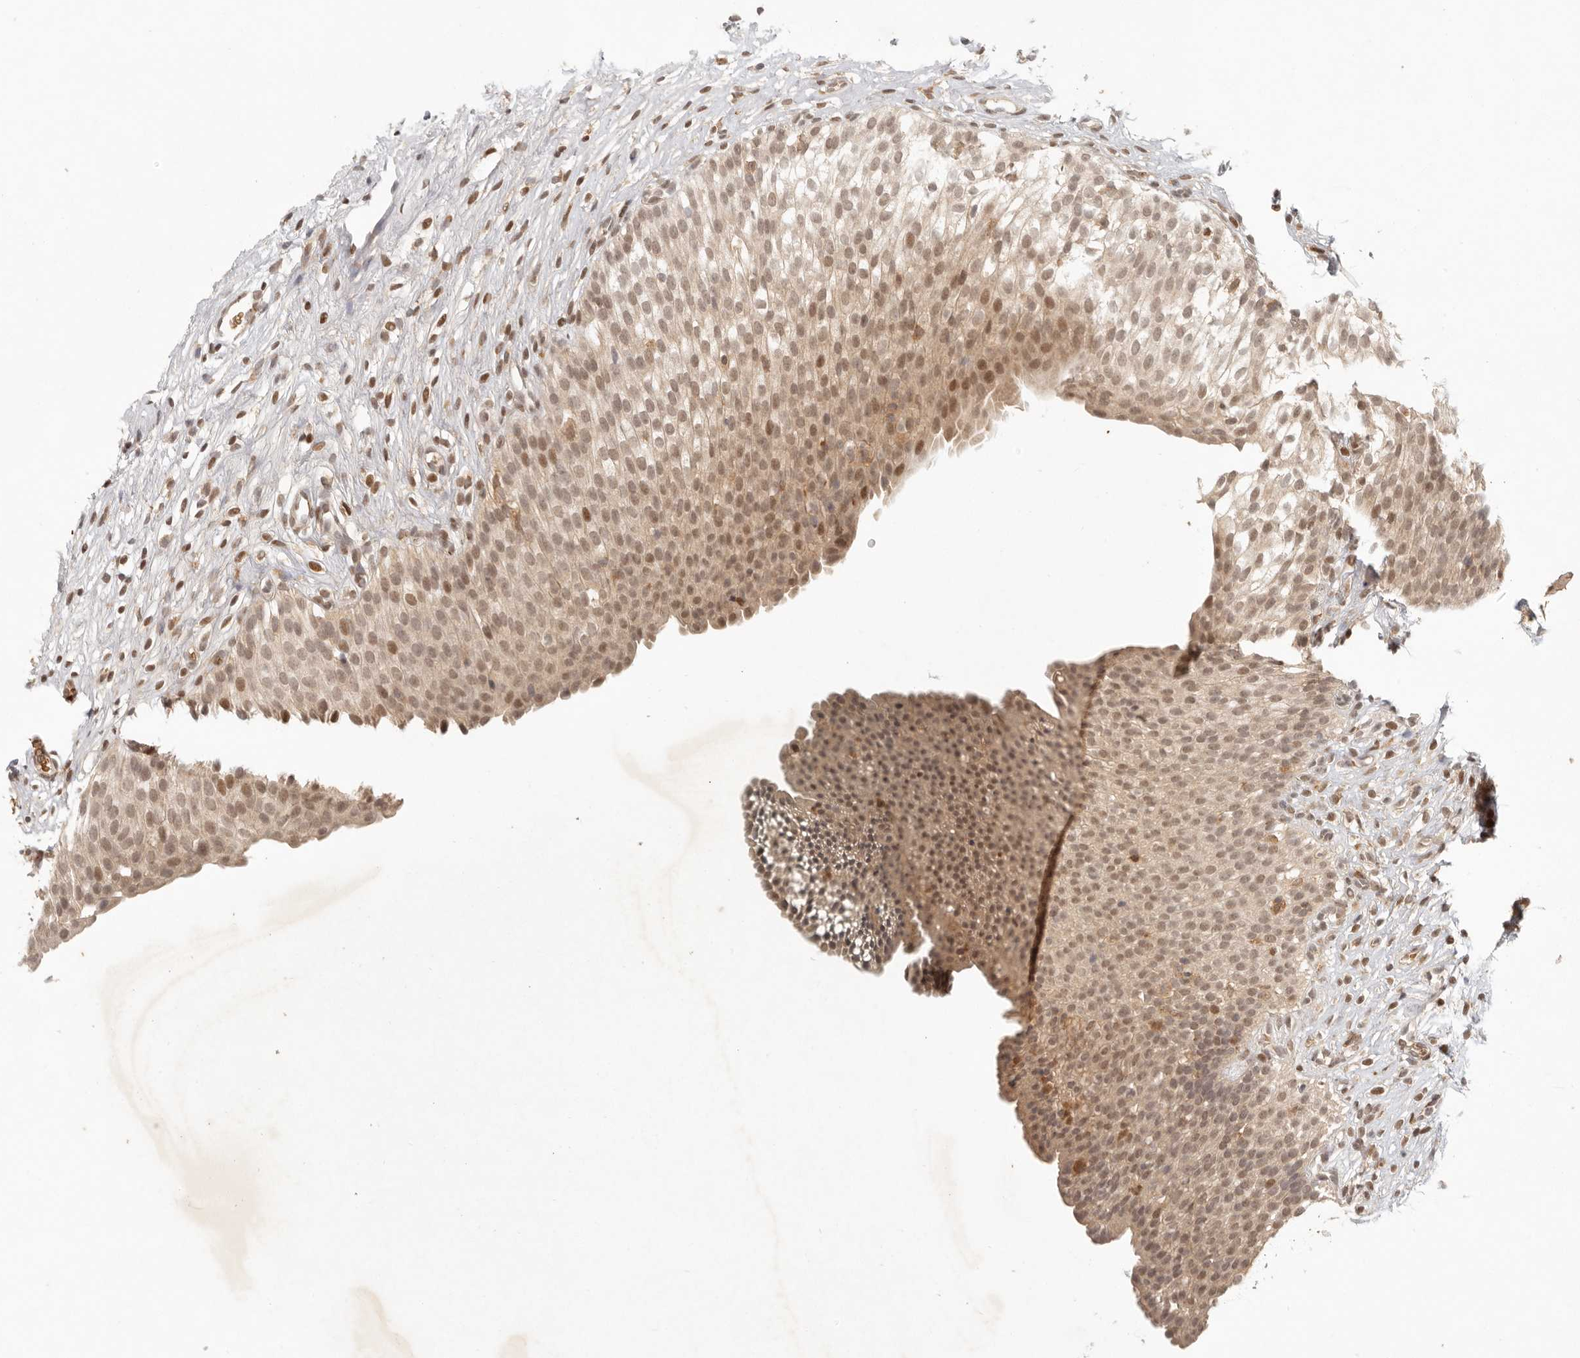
{"staining": {"intensity": "moderate", "quantity": ">75%", "location": "cytoplasmic/membranous,nuclear"}, "tissue": "urinary bladder", "cell_type": "Urothelial cells", "image_type": "normal", "snomed": [{"axis": "morphology", "description": "Normal tissue, NOS"}, {"axis": "topography", "description": "Urinary bladder"}], "caption": "Approximately >75% of urothelial cells in benign human urinary bladder show moderate cytoplasmic/membranous,nuclear protein positivity as visualized by brown immunohistochemical staining.", "gene": "AHDC1", "patient": {"sex": "male", "age": 1}}